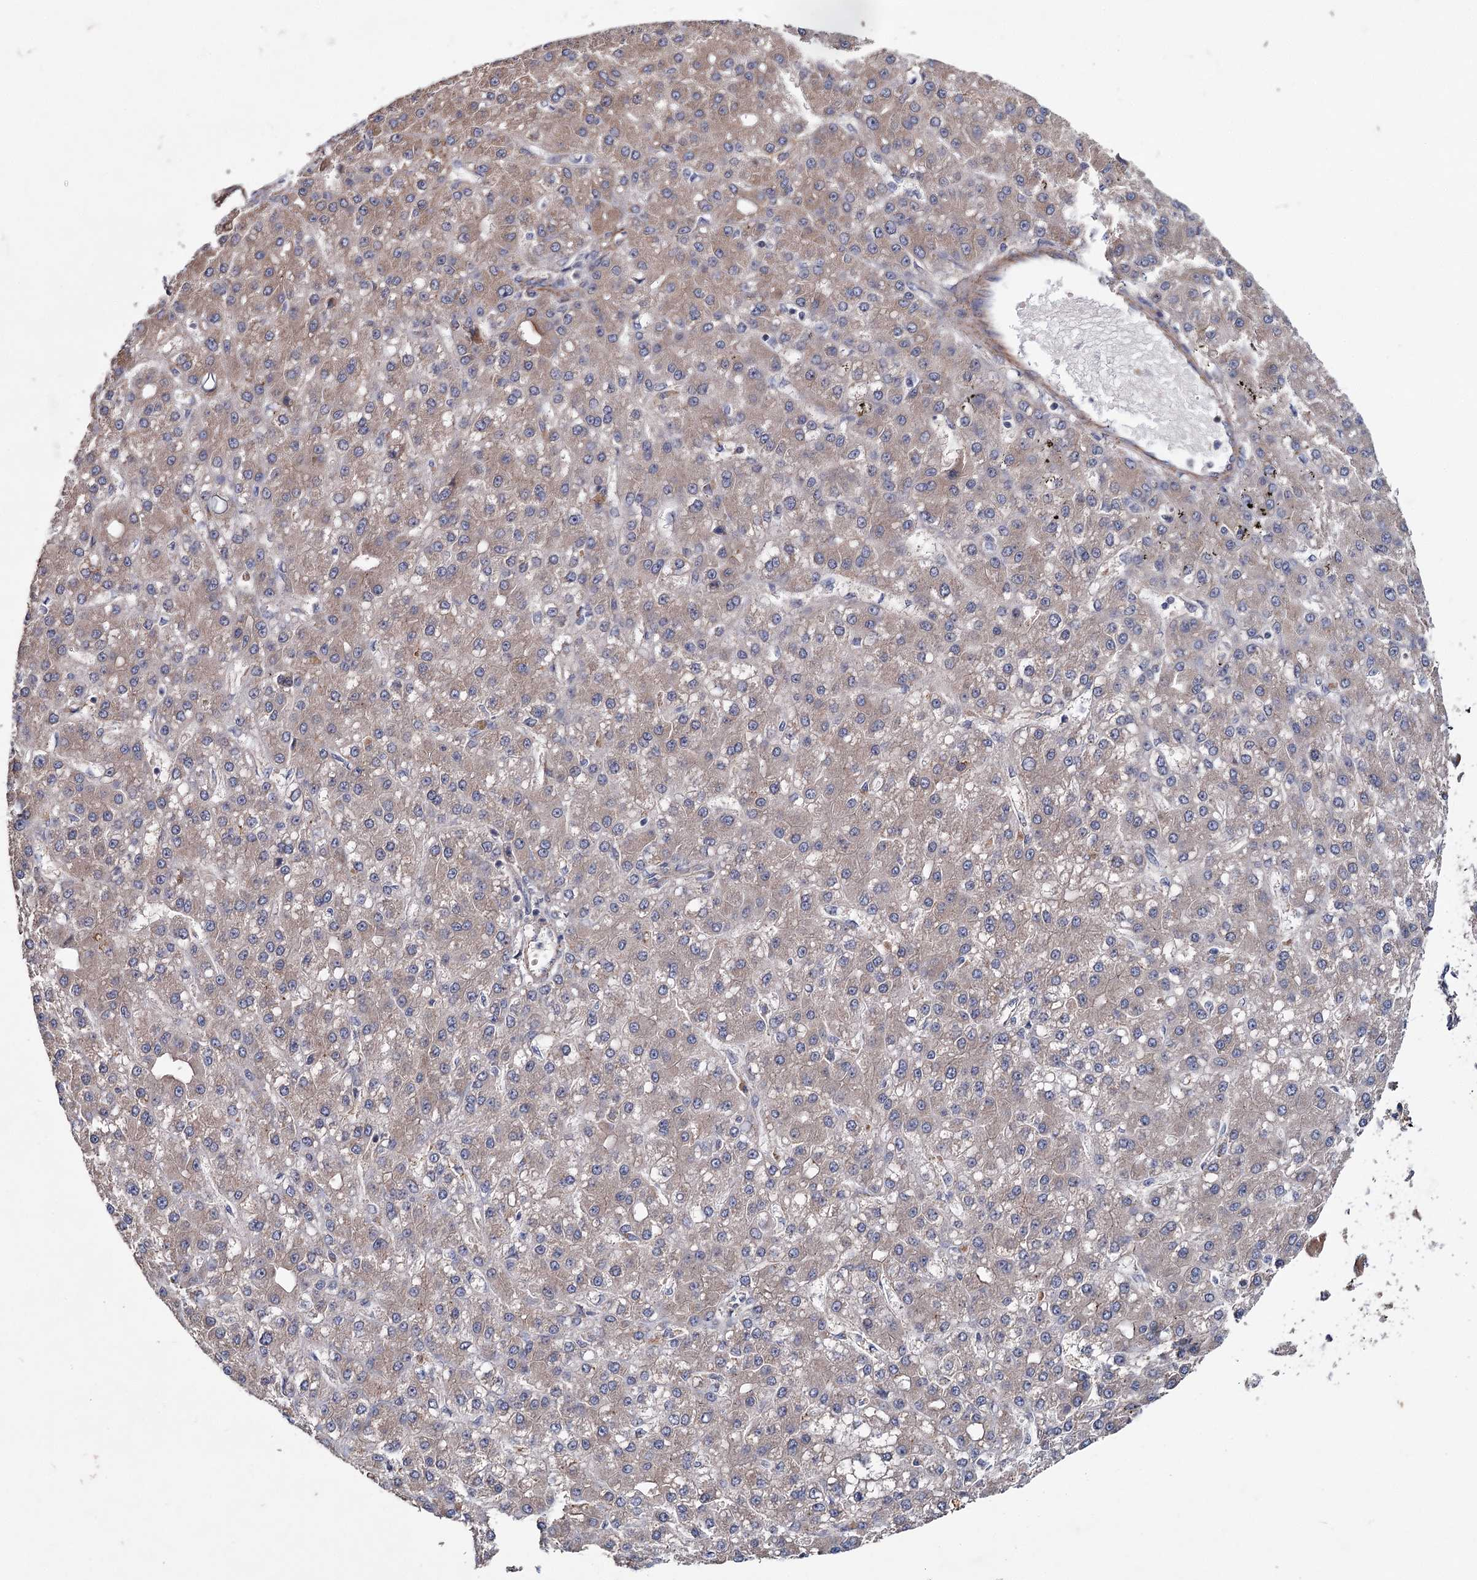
{"staining": {"intensity": "weak", "quantity": ">75%", "location": "cytoplasmic/membranous"}, "tissue": "liver cancer", "cell_type": "Tumor cells", "image_type": "cancer", "snomed": [{"axis": "morphology", "description": "Carcinoma, Hepatocellular, NOS"}, {"axis": "topography", "description": "Liver"}], "caption": "Protein analysis of liver cancer (hepatocellular carcinoma) tissue displays weak cytoplasmic/membranous positivity in about >75% of tumor cells. The staining was performed using DAB to visualize the protein expression in brown, while the nuclei were stained in blue with hematoxylin (Magnification: 20x).", "gene": "MTRR", "patient": {"sex": "male", "age": 67}}